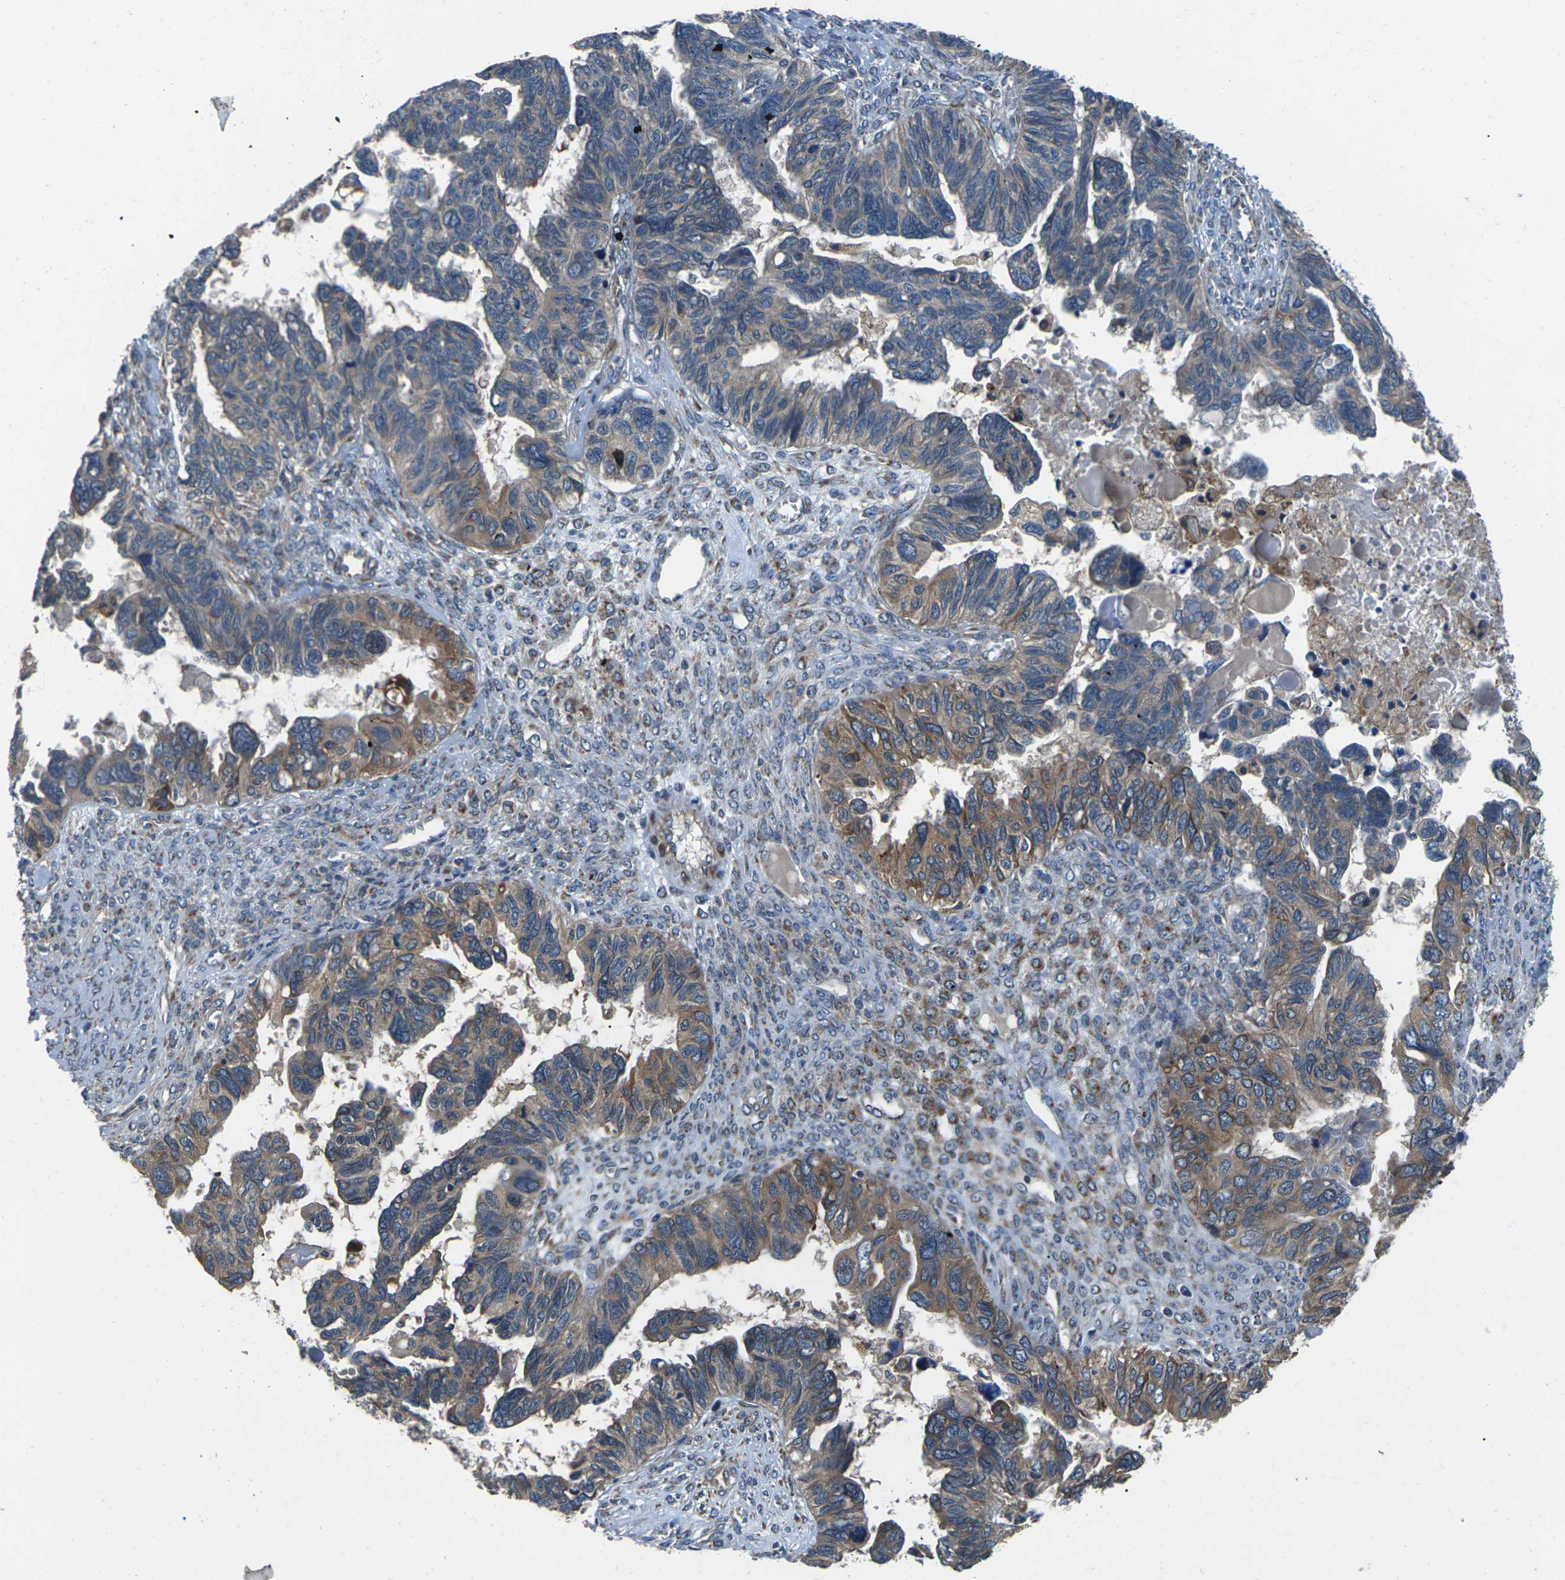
{"staining": {"intensity": "moderate", "quantity": "25%-75%", "location": "cytoplasmic/membranous"}, "tissue": "ovarian cancer", "cell_type": "Tumor cells", "image_type": "cancer", "snomed": [{"axis": "morphology", "description": "Cystadenocarcinoma, serous, NOS"}, {"axis": "topography", "description": "Ovary"}], "caption": "Immunohistochemical staining of human serous cystadenocarcinoma (ovarian) displays medium levels of moderate cytoplasmic/membranous staining in approximately 25%-75% of tumor cells.", "gene": "GABRP", "patient": {"sex": "female", "age": 79}}